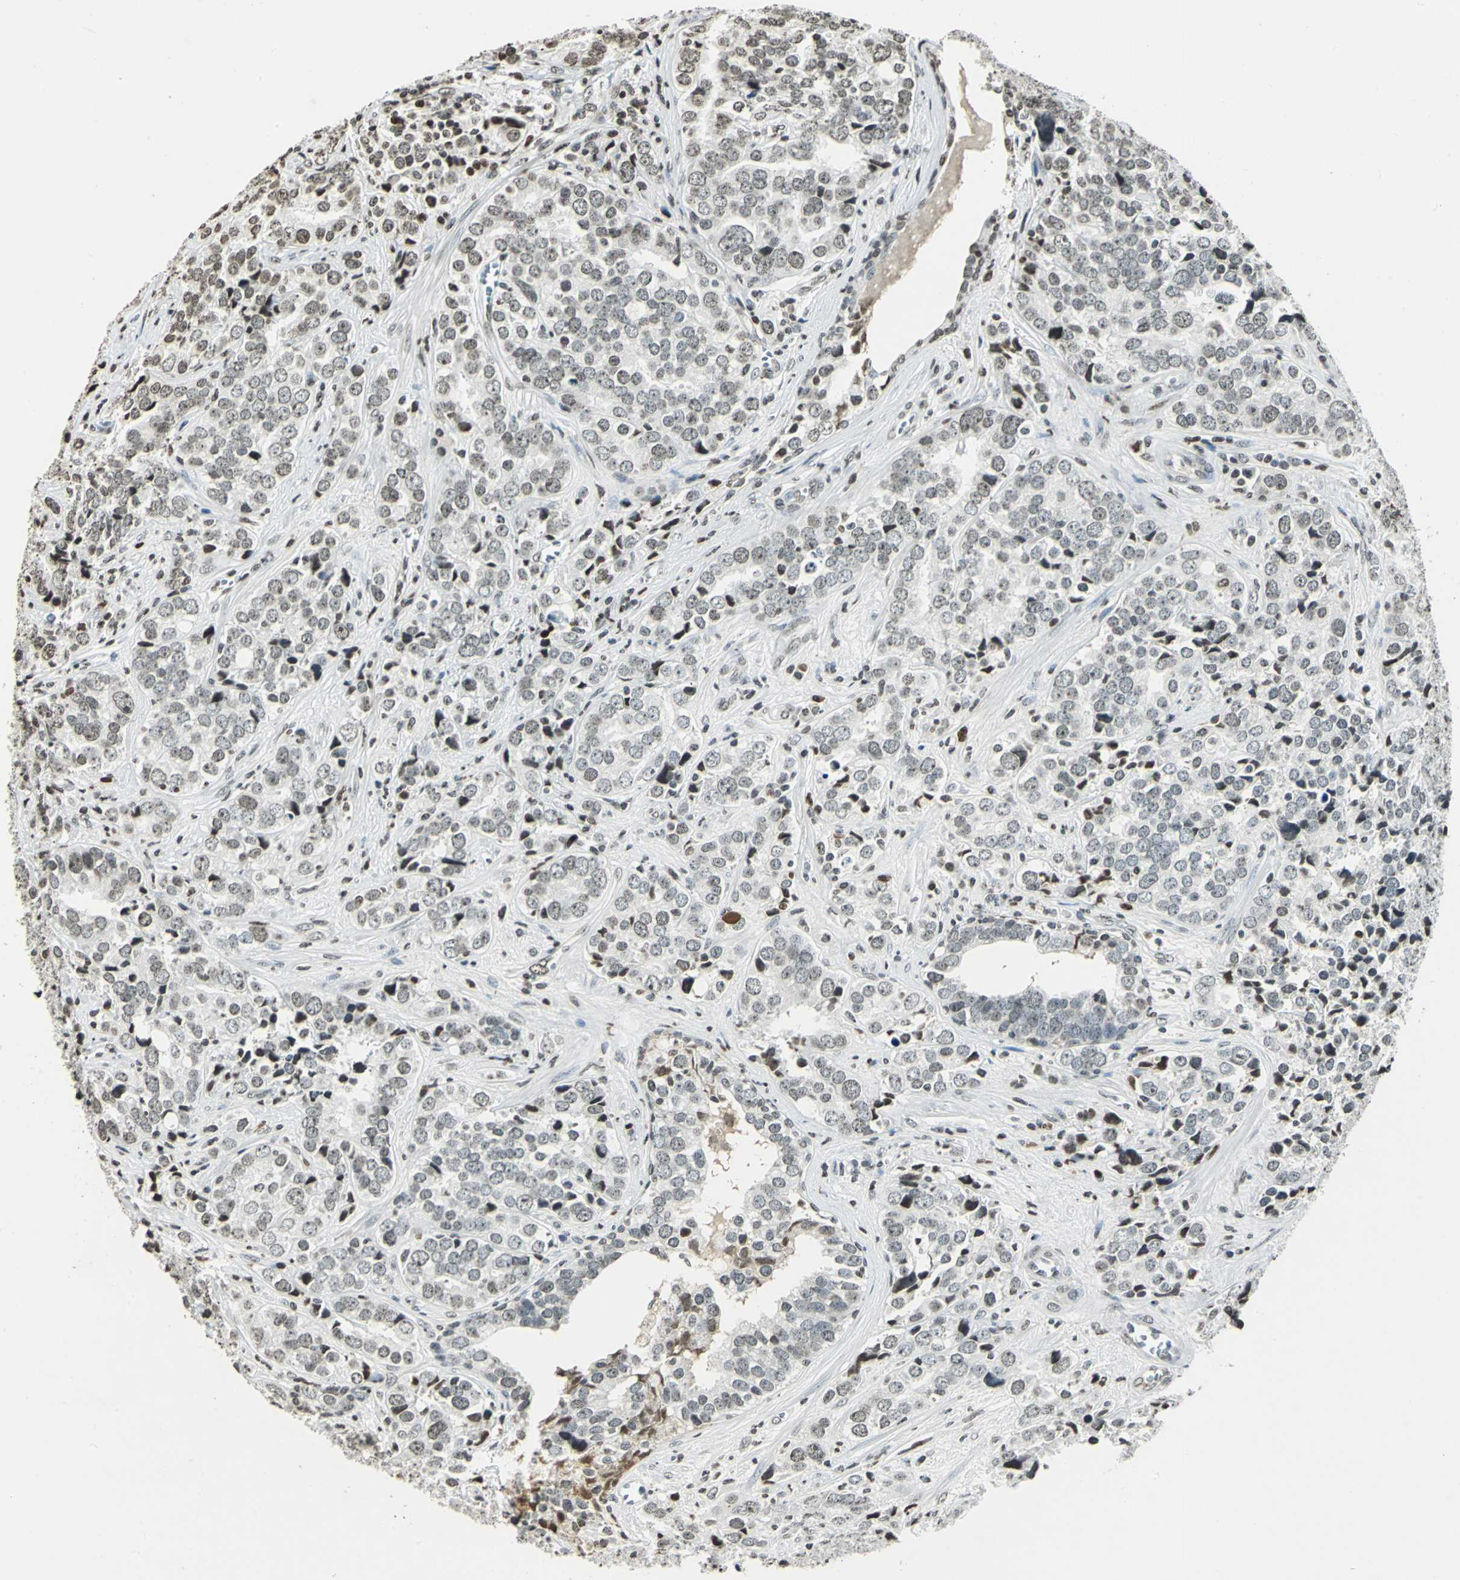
{"staining": {"intensity": "negative", "quantity": "none", "location": "none"}, "tissue": "prostate cancer", "cell_type": "Tumor cells", "image_type": "cancer", "snomed": [{"axis": "morphology", "description": "Adenocarcinoma, High grade"}, {"axis": "topography", "description": "Prostate"}], "caption": "A high-resolution histopathology image shows IHC staining of prostate cancer, which demonstrates no significant expression in tumor cells.", "gene": "MCM4", "patient": {"sex": "male", "age": 71}}